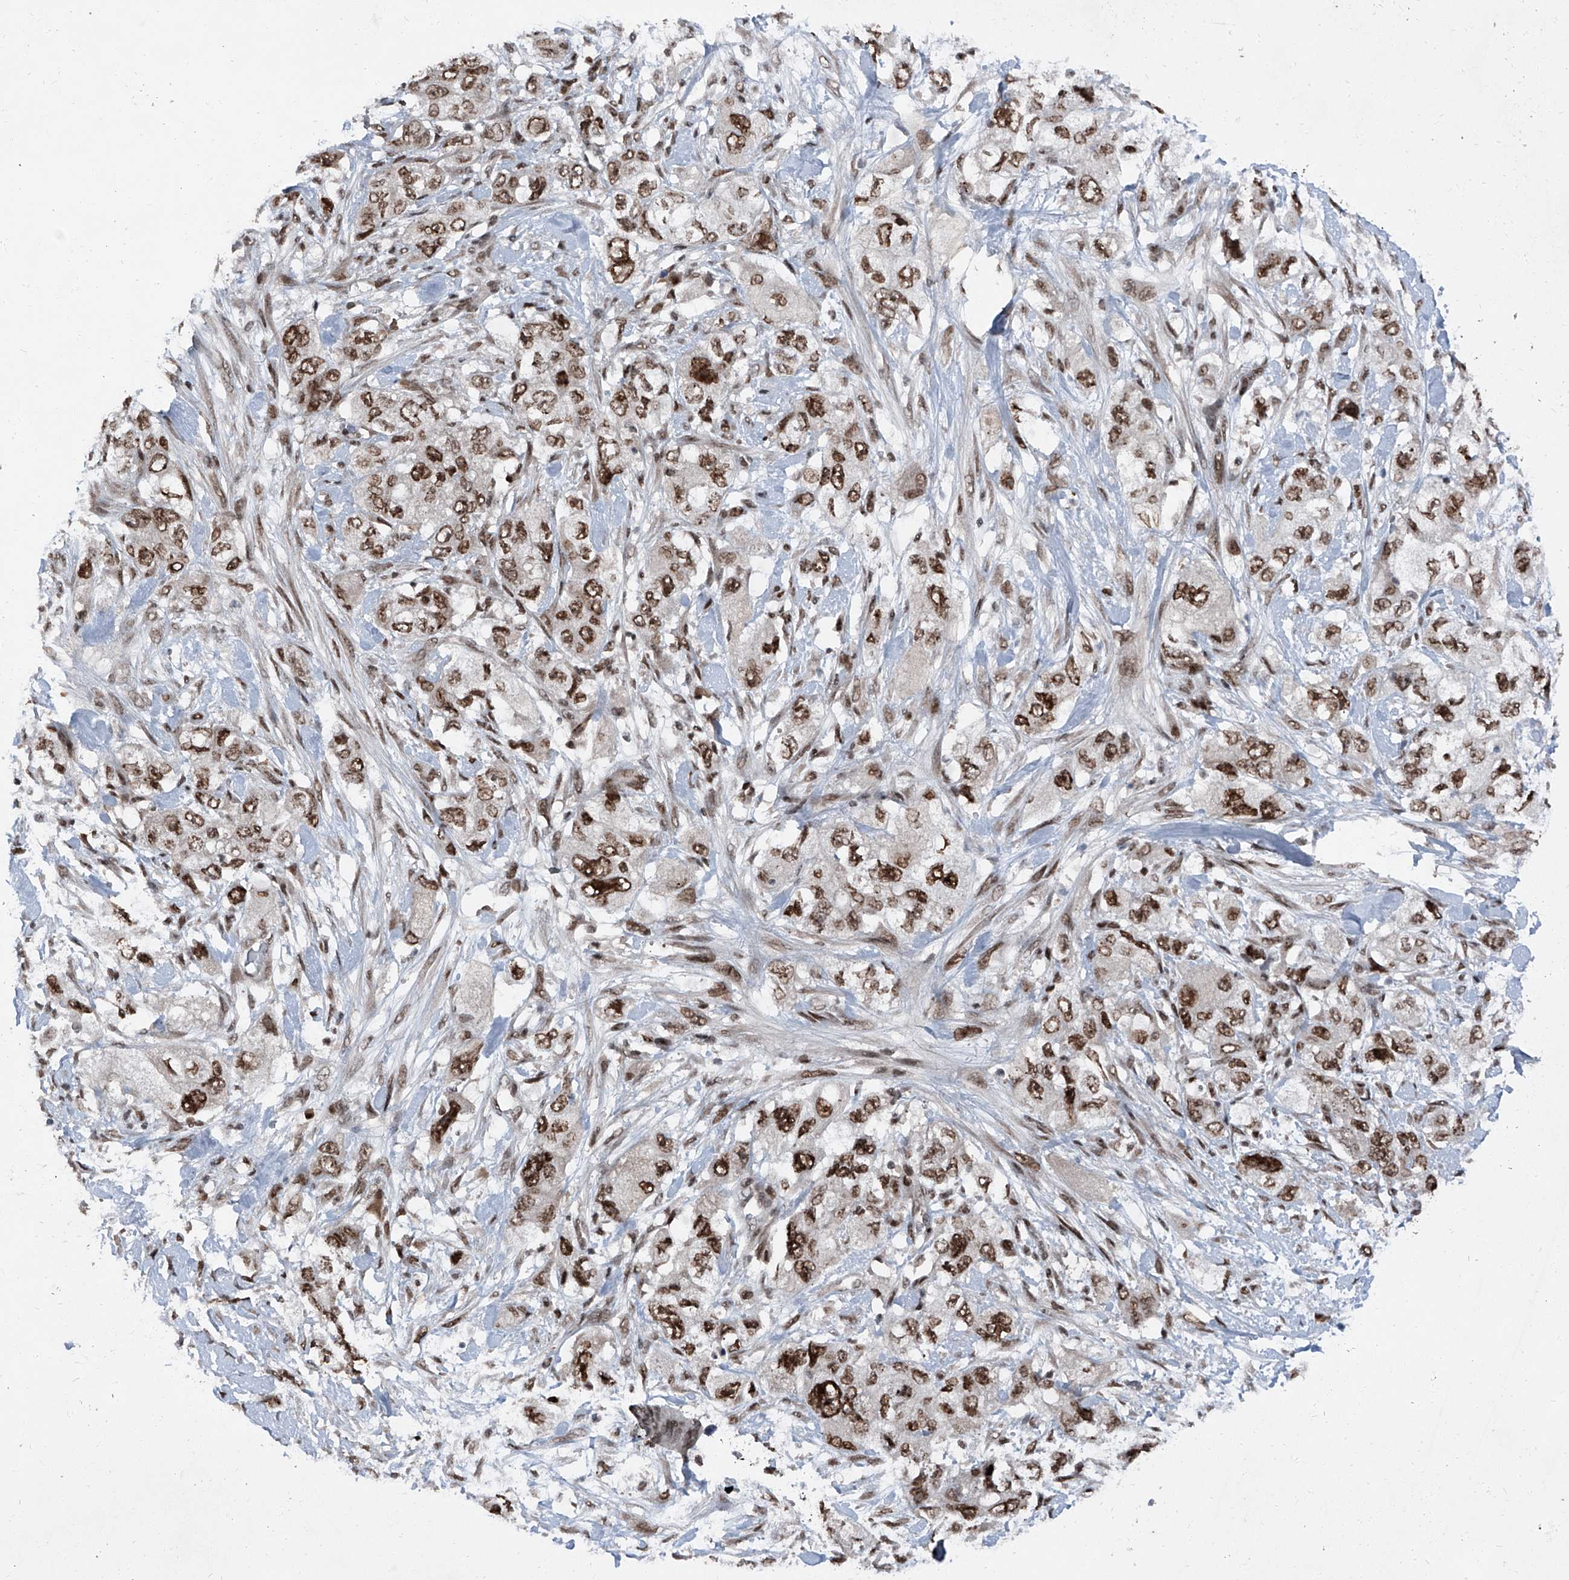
{"staining": {"intensity": "strong", "quantity": ">75%", "location": "nuclear"}, "tissue": "pancreatic cancer", "cell_type": "Tumor cells", "image_type": "cancer", "snomed": [{"axis": "morphology", "description": "Adenocarcinoma, NOS"}, {"axis": "topography", "description": "Pancreas"}], "caption": "Brown immunohistochemical staining in human pancreatic cancer demonstrates strong nuclear expression in about >75% of tumor cells.", "gene": "BMI1", "patient": {"sex": "female", "age": 73}}